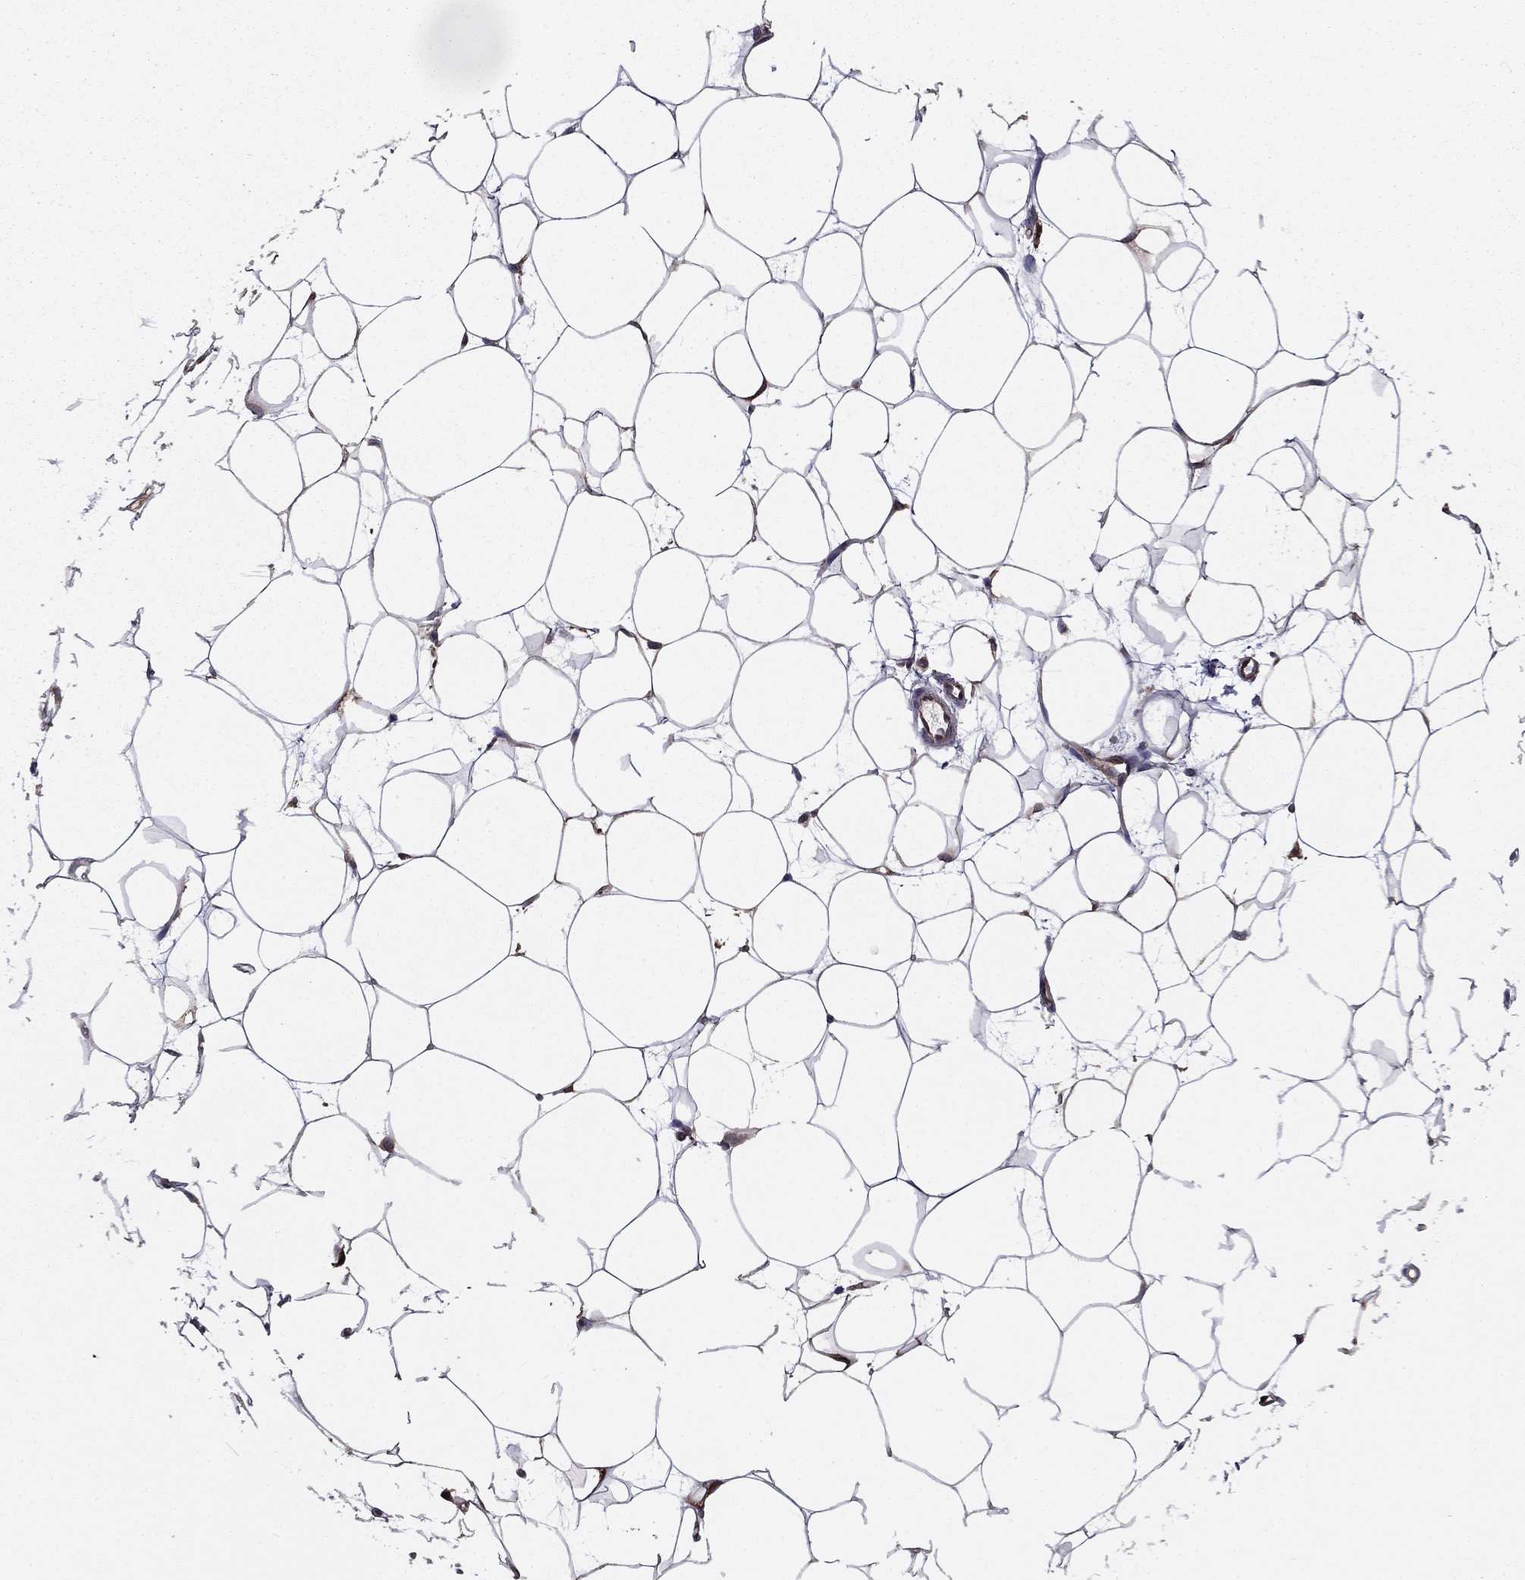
{"staining": {"intensity": "strong", "quantity": "<25%", "location": "cytoplasmic/membranous"}, "tissue": "breast", "cell_type": "Adipocytes", "image_type": "normal", "snomed": [{"axis": "morphology", "description": "Normal tissue, NOS"}, {"axis": "topography", "description": "Breast"}], "caption": "Normal breast demonstrates strong cytoplasmic/membranous staining in approximately <25% of adipocytes, visualized by immunohistochemistry. The staining was performed using DAB, with brown indicating positive protein expression. Nuclei are stained blue with hematoxylin.", "gene": "SHMT1", "patient": {"sex": "female", "age": 37}}